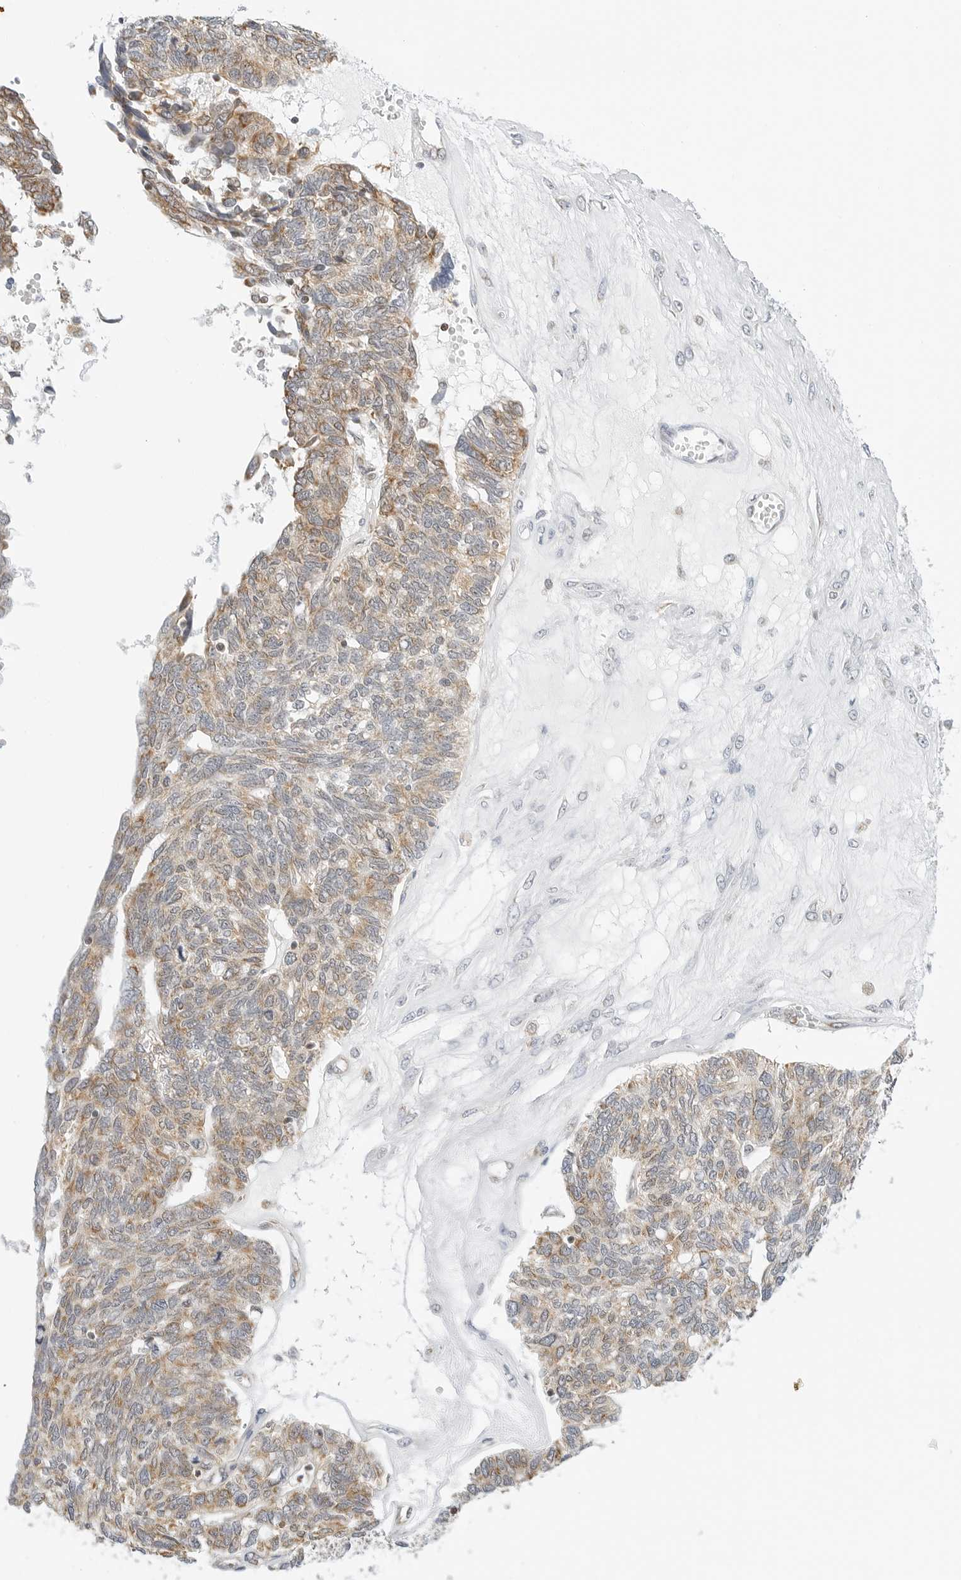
{"staining": {"intensity": "moderate", "quantity": "25%-75%", "location": "cytoplasmic/membranous"}, "tissue": "ovarian cancer", "cell_type": "Tumor cells", "image_type": "cancer", "snomed": [{"axis": "morphology", "description": "Cystadenocarcinoma, serous, NOS"}, {"axis": "topography", "description": "Ovary"}], "caption": "Human ovarian serous cystadenocarcinoma stained with a protein marker reveals moderate staining in tumor cells.", "gene": "GORAB", "patient": {"sex": "female", "age": 79}}